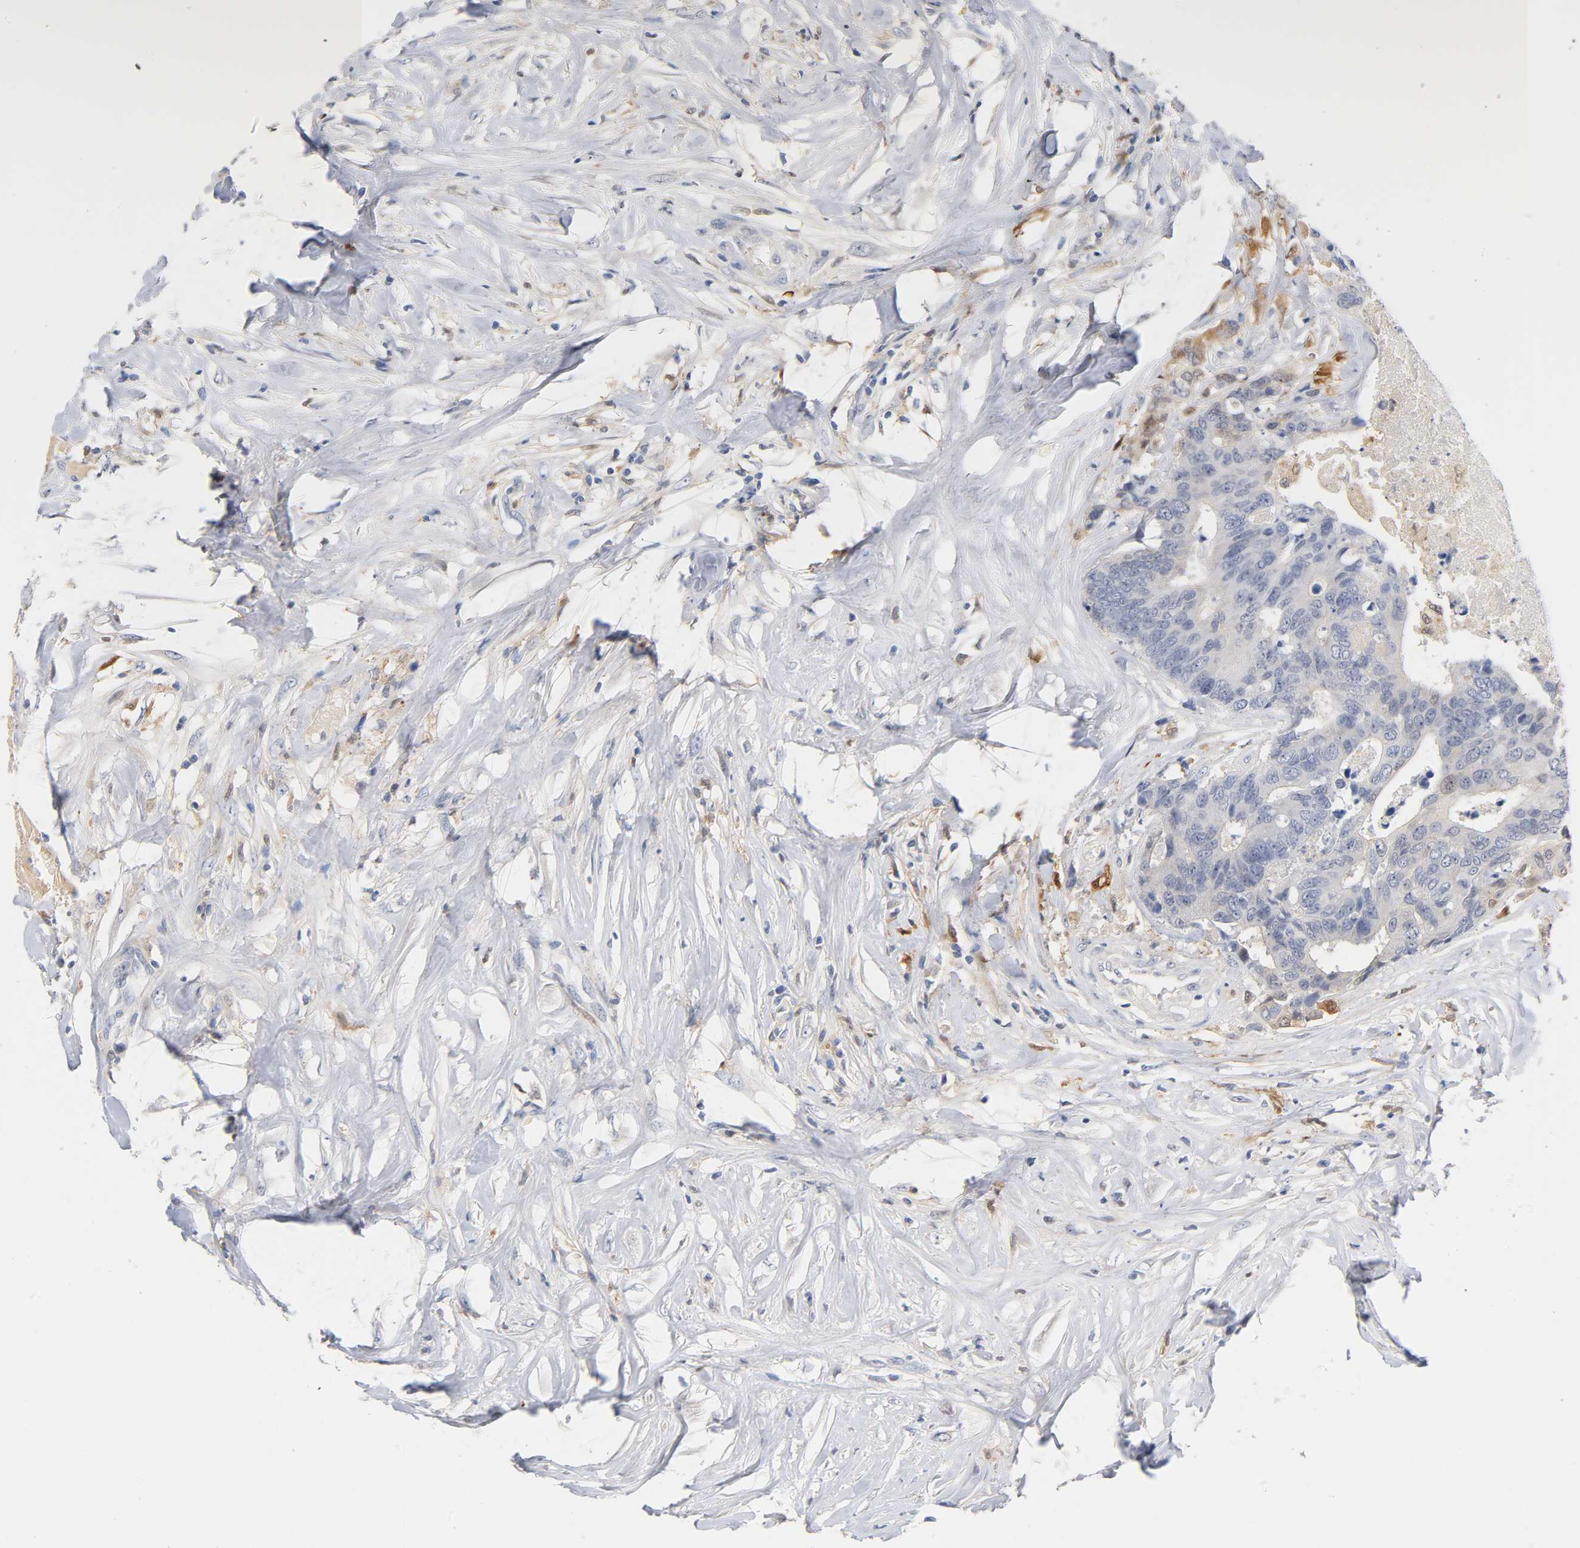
{"staining": {"intensity": "weak", "quantity": "25%-75%", "location": "cytoplasmic/membranous,nuclear"}, "tissue": "colorectal cancer", "cell_type": "Tumor cells", "image_type": "cancer", "snomed": [{"axis": "morphology", "description": "Adenocarcinoma, NOS"}, {"axis": "topography", "description": "Rectum"}], "caption": "Approximately 25%-75% of tumor cells in colorectal adenocarcinoma reveal weak cytoplasmic/membranous and nuclear protein positivity as visualized by brown immunohistochemical staining.", "gene": "IL18", "patient": {"sex": "male", "age": 55}}